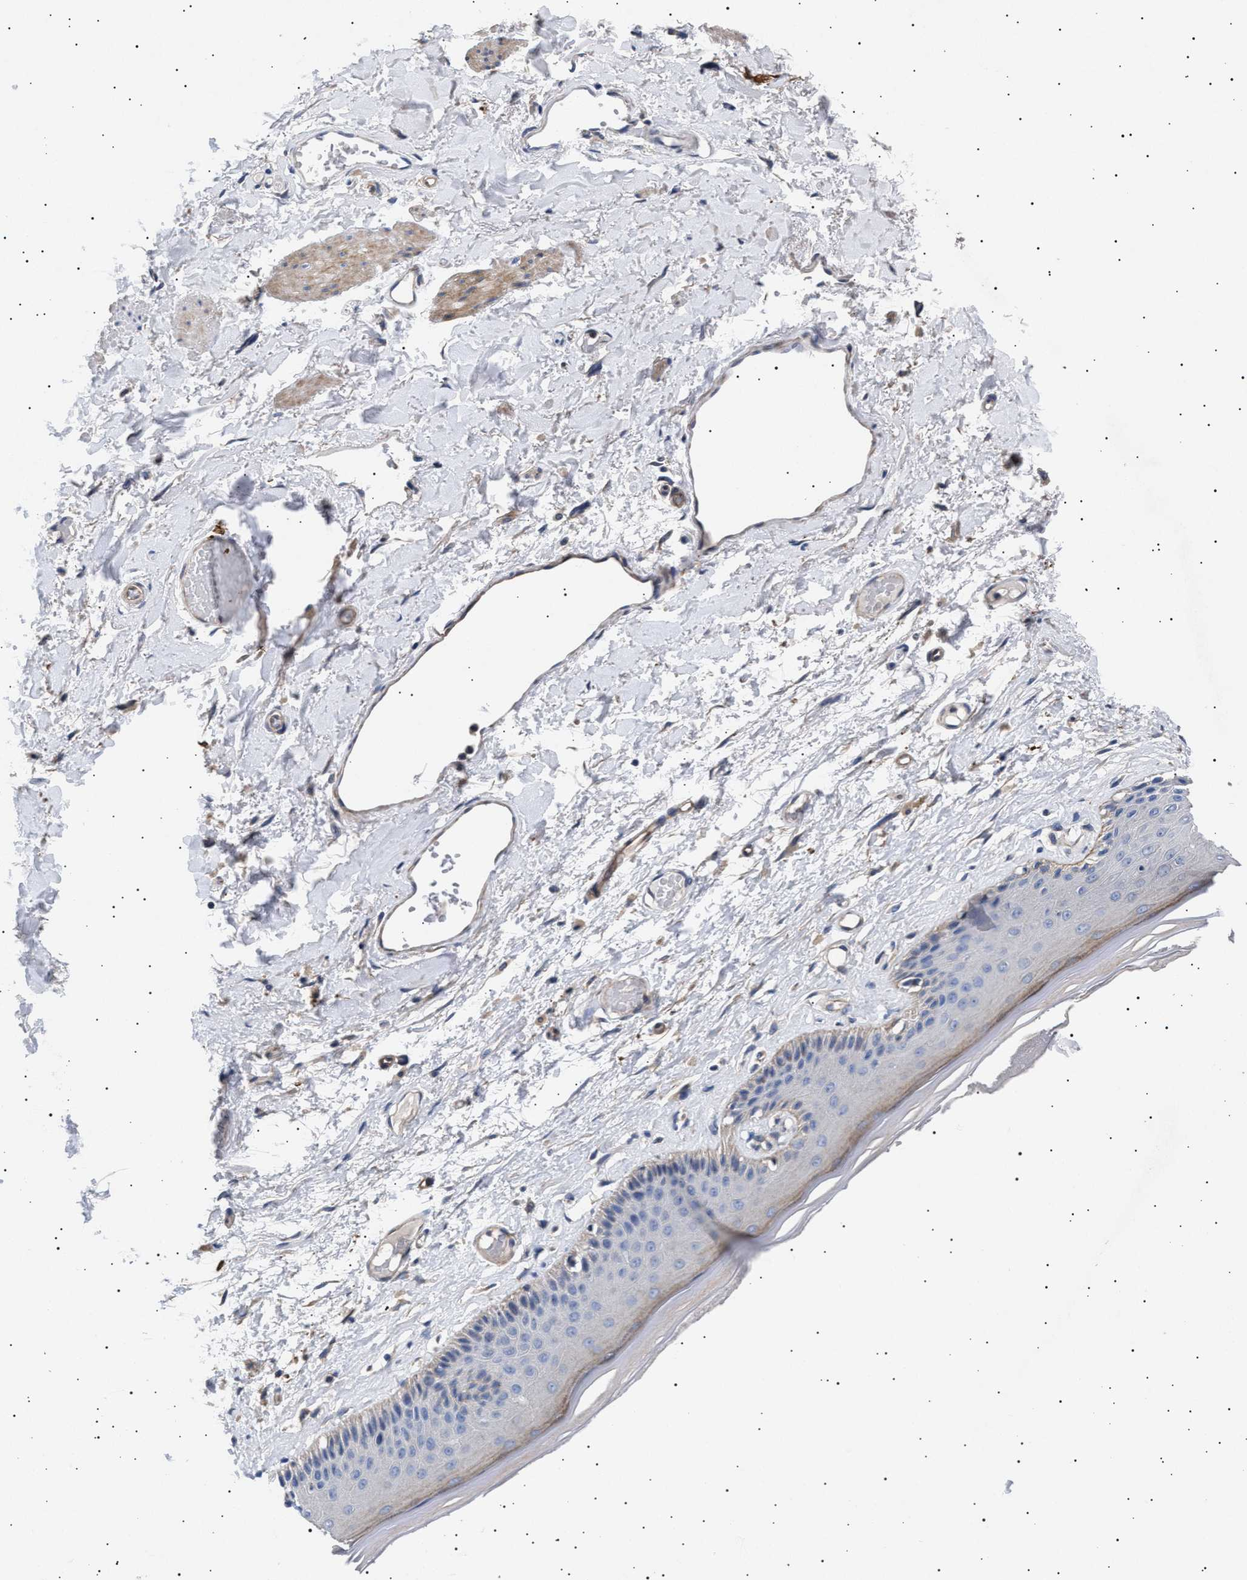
{"staining": {"intensity": "moderate", "quantity": "<25%", "location": "cytoplasmic/membranous"}, "tissue": "skin", "cell_type": "Epidermal cells", "image_type": "normal", "snomed": [{"axis": "morphology", "description": "Normal tissue, NOS"}, {"axis": "topography", "description": "Vulva"}], "caption": "An immunohistochemistry image of unremarkable tissue is shown. Protein staining in brown labels moderate cytoplasmic/membranous positivity in skin within epidermal cells. The staining was performed using DAB (3,3'-diaminobenzidine) to visualize the protein expression in brown, while the nuclei were stained in blue with hematoxylin (Magnification: 20x).", "gene": "HEMGN", "patient": {"sex": "female", "age": 73}}